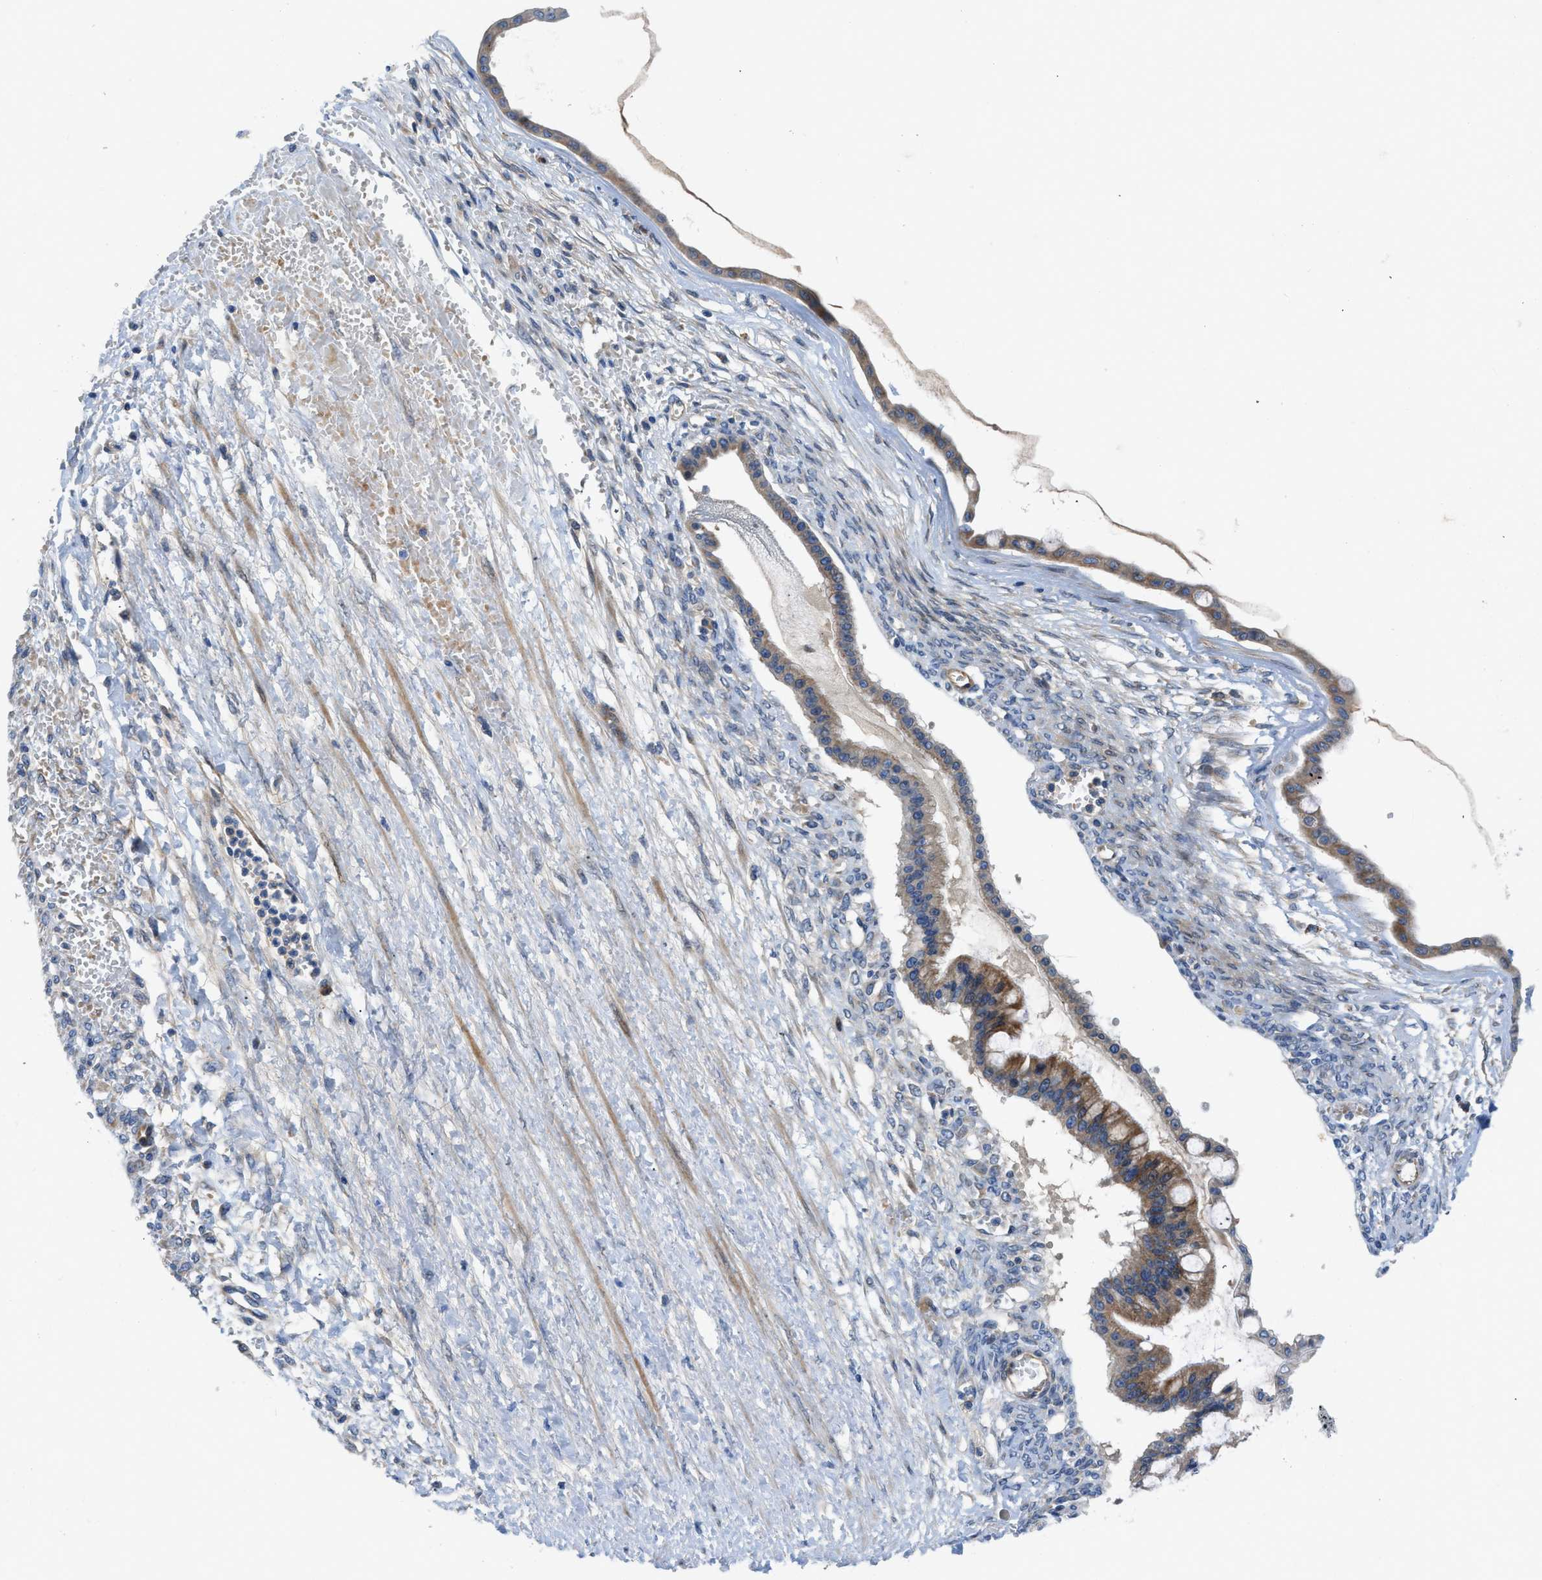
{"staining": {"intensity": "moderate", "quantity": ">75%", "location": "cytoplasmic/membranous"}, "tissue": "ovarian cancer", "cell_type": "Tumor cells", "image_type": "cancer", "snomed": [{"axis": "morphology", "description": "Cystadenocarcinoma, mucinous, NOS"}, {"axis": "topography", "description": "Ovary"}], "caption": "Moderate cytoplasmic/membranous protein staining is seen in approximately >75% of tumor cells in mucinous cystadenocarcinoma (ovarian). The protein is stained brown, and the nuclei are stained in blue (DAB IHC with brightfield microscopy, high magnification).", "gene": "TMEM248", "patient": {"sex": "female", "age": 73}}